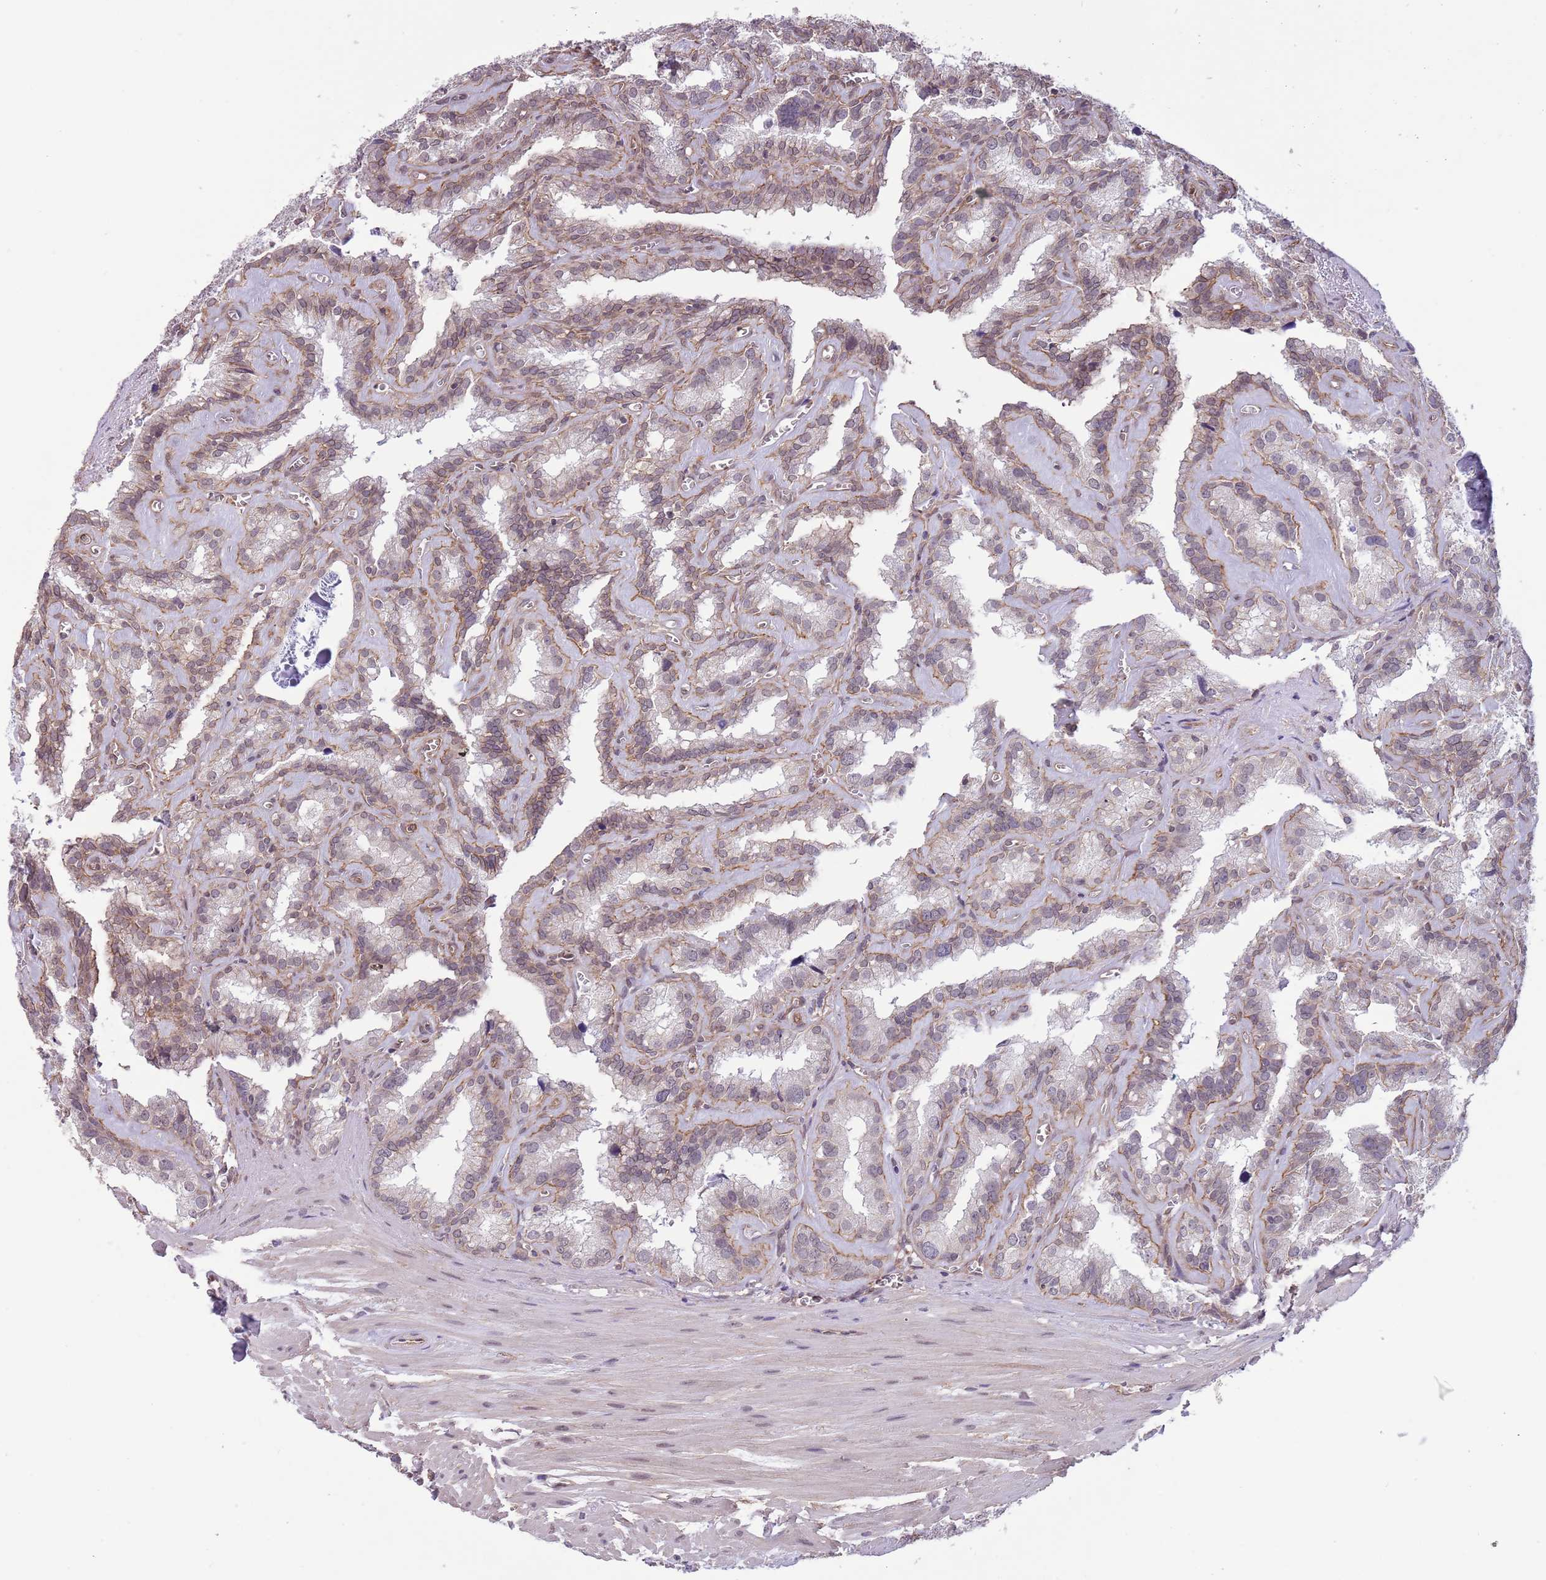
{"staining": {"intensity": "moderate", "quantity": "25%-75%", "location": "cytoplasmic/membranous"}, "tissue": "seminal vesicle", "cell_type": "Glandular cells", "image_type": "normal", "snomed": [{"axis": "morphology", "description": "Normal tissue, NOS"}, {"axis": "topography", "description": "Prostate"}, {"axis": "topography", "description": "Seminal veicle"}], "caption": "Protein staining of benign seminal vesicle reveals moderate cytoplasmic/membranous staining in about 25%-75% of glandular cells. (IHC, brightfield microscopy, high magnification).", "gene": "CREBZF", "patient": {"sex": "male", "age": 59}}